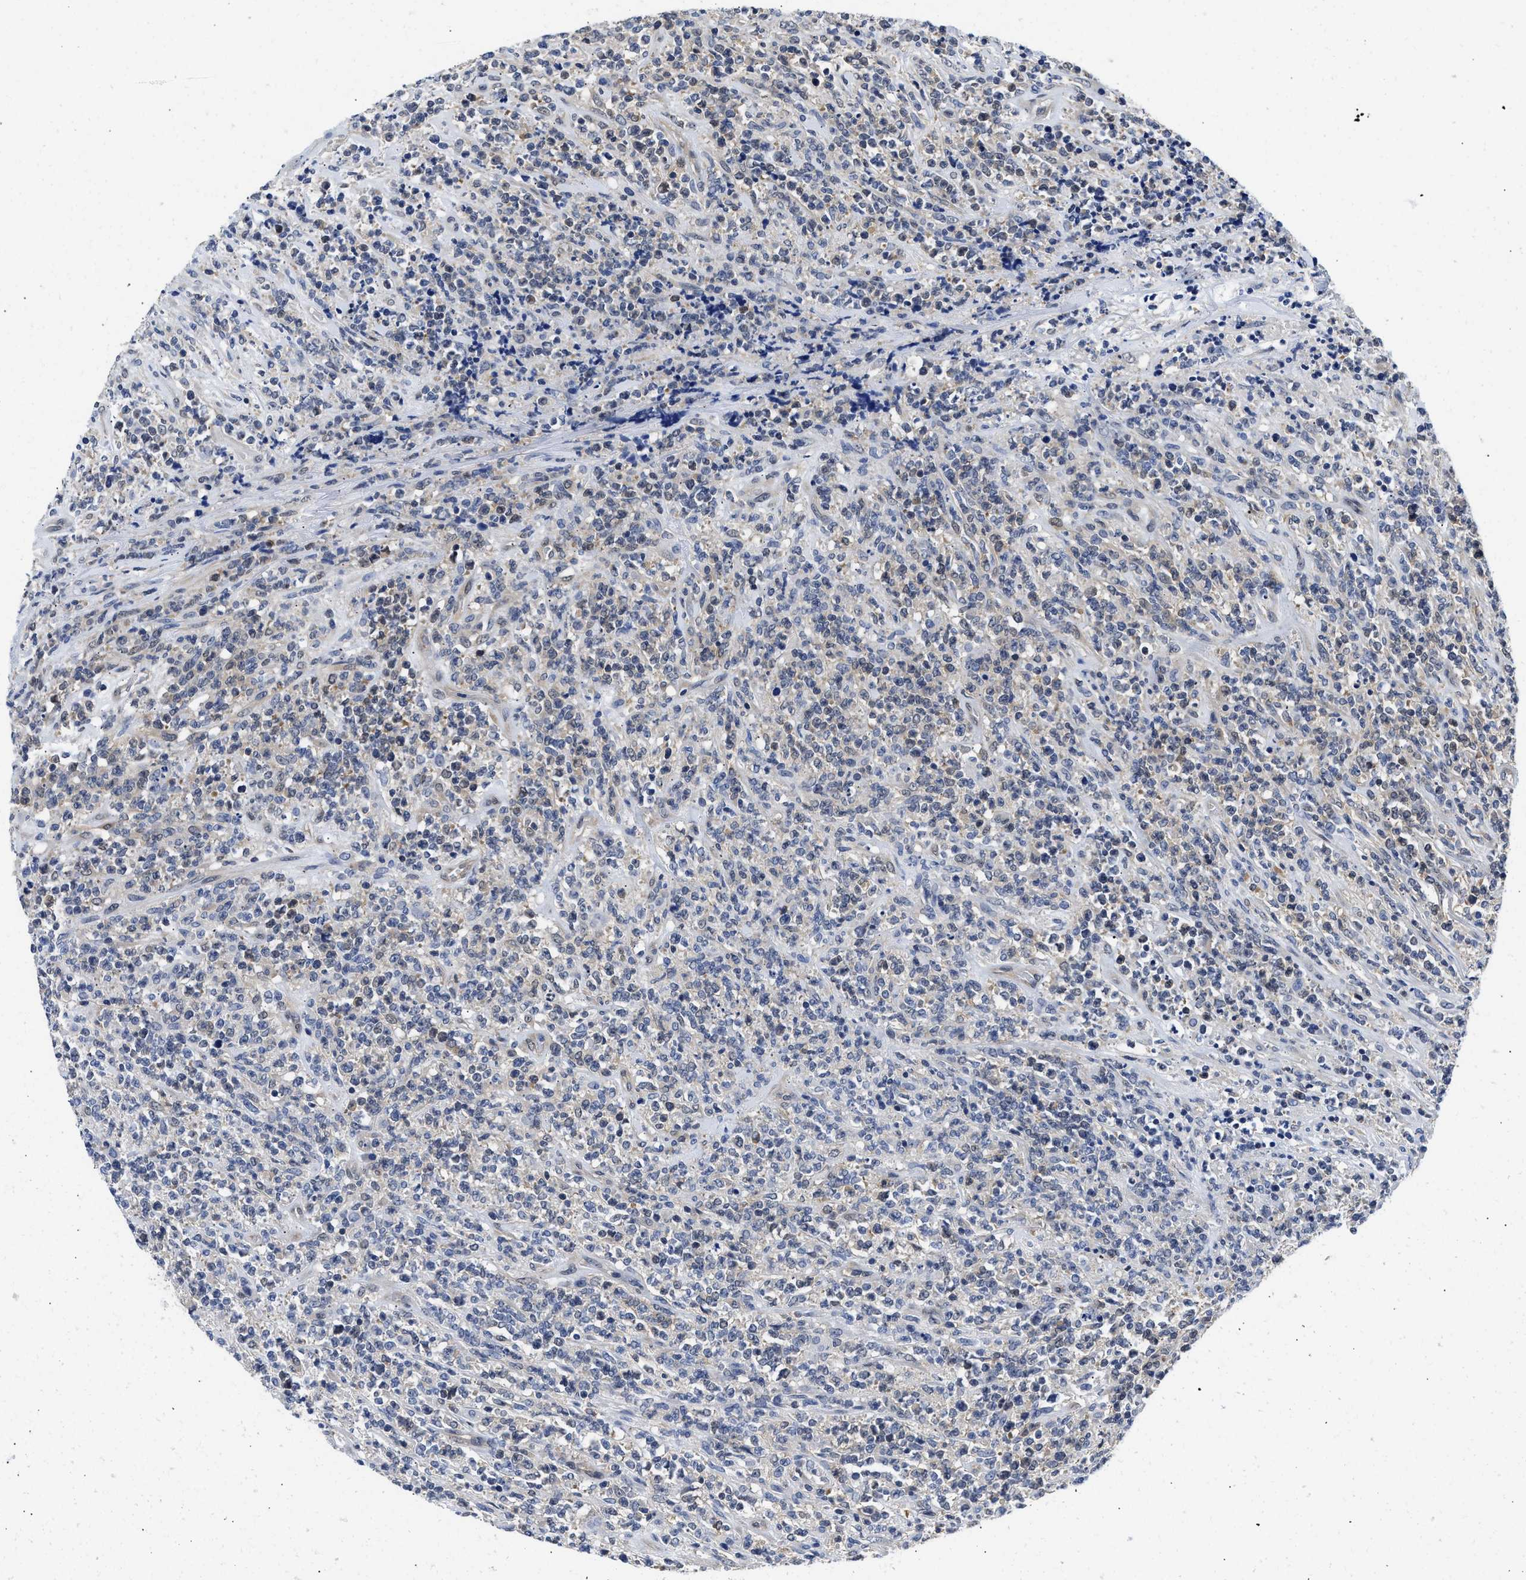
{"staining": {"intensity": "negative", "quantity": "none", "location": "none"}, "tissue": "lymphoma", "cell_type": "Tumor cells", "image_type": "cancer", "snomed": [{"axis": "morphology", "description": "Malignant lymphoma, non-Hodgkin's type, High grade"}, {"axis": "topography", "description": "Soft tissue"}], "caption": "This histopathology image is of high-grade malignant lymphoma, non-Hodgkin's type stained with IHC to label a protein in brown with the nuclei are counter-stained blue. There is no positivity in tumor cells. (DAB (3,3'-diaminobenzidine) IHC, high magnification).", "gene": "XPO5", "patient": {"sex": "male", "age": 18}}